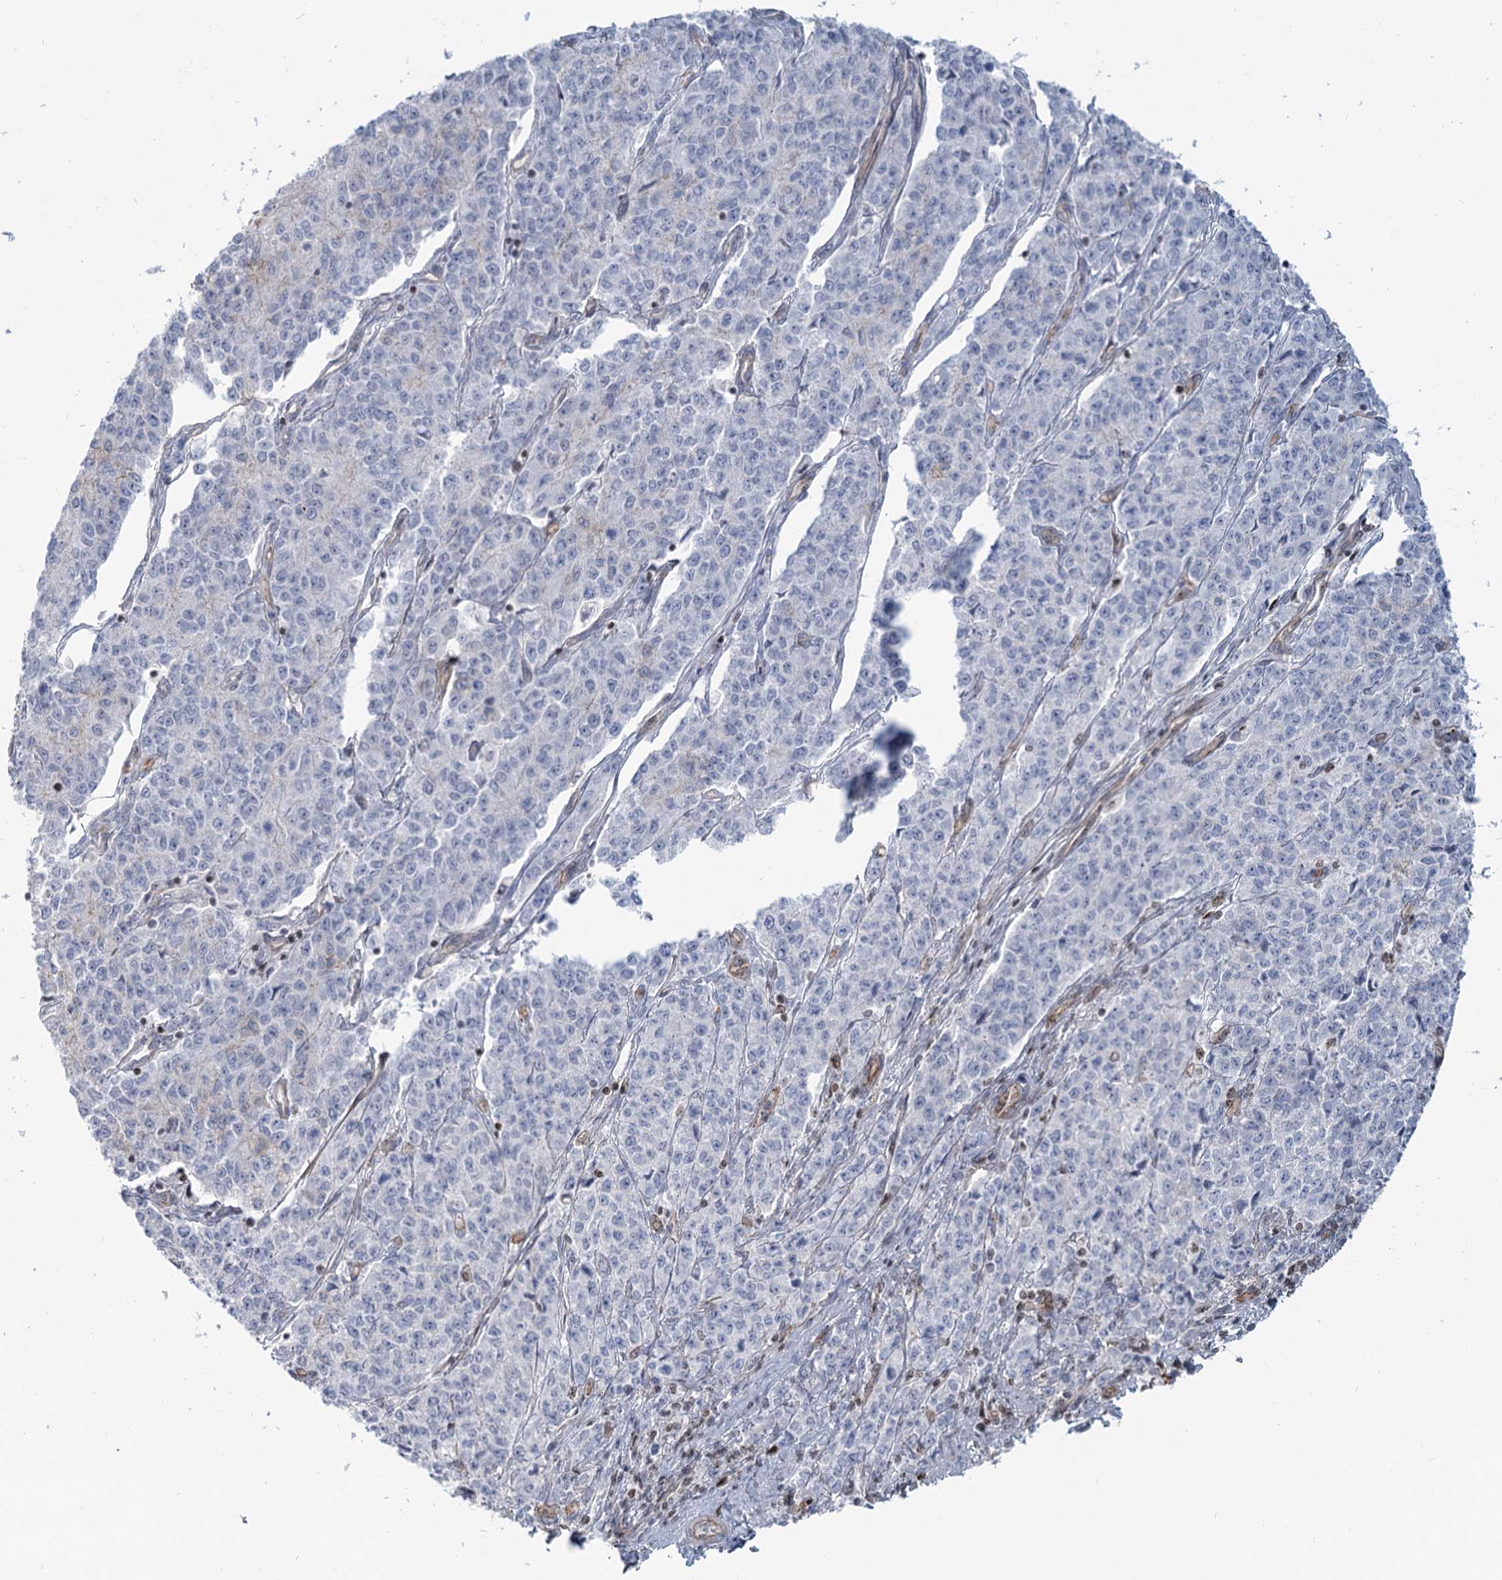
{"staining": {"intensity": "negative", "quantity": "none", "location": "none"}, "tissue": "endometrial cancer", "cell_type": "Tumor cells", "image_type": "cancer", "snomed": [{"axis": "morphology", "description": "Adenocarcinoma, NOS"}, {"axis": "topography", "description": "Endometrium"}], "caption": "Tumor cells show no significant protein expression in endometrial cancer.", "gene": "ZFYVE28", "patient": {"sex": "female", "age": 50}}